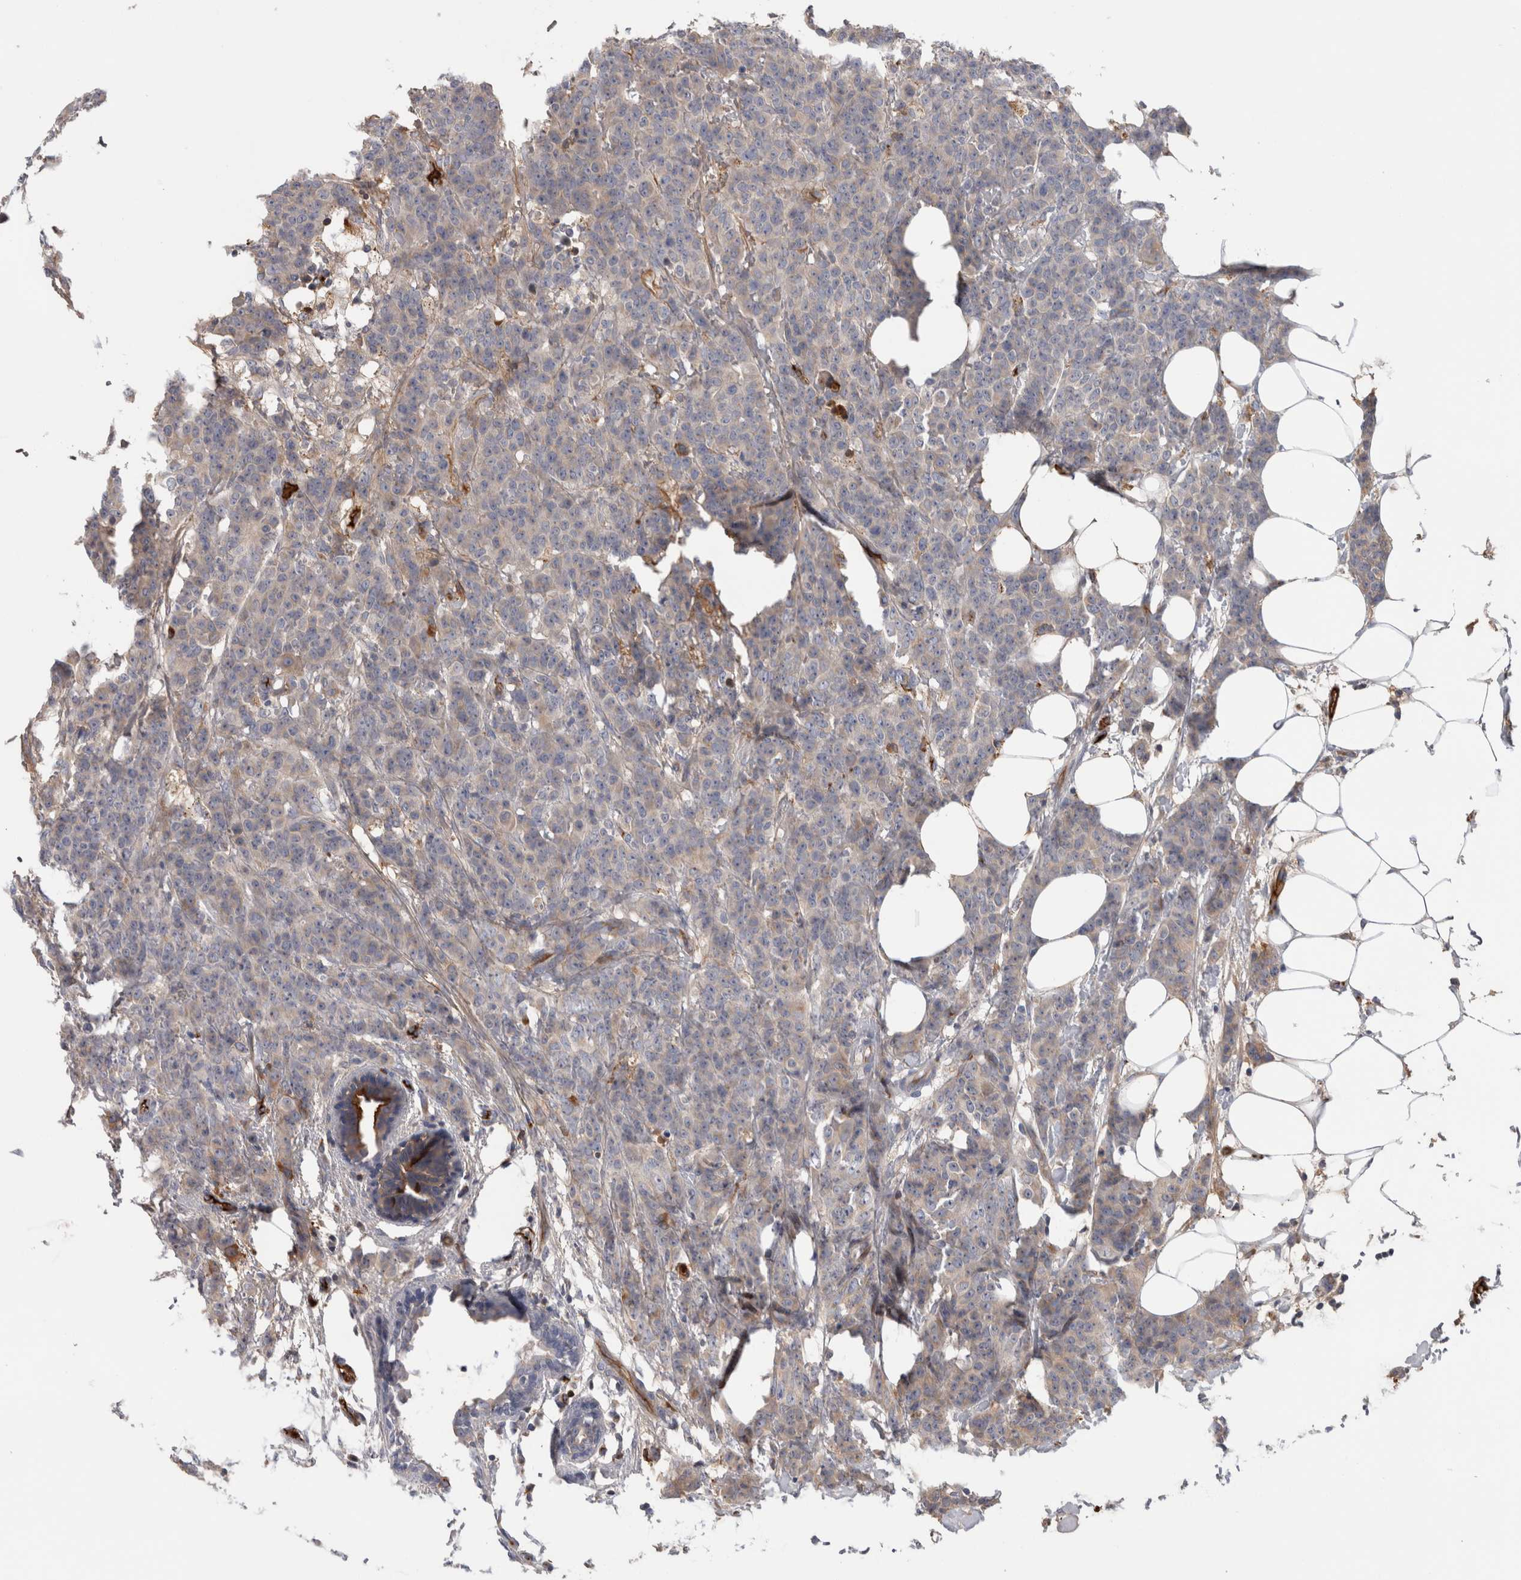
{"staining": {"intensity": "weak", "quantity": "<25%", "location": "cytoplasmic/membranous"}, "tissue": "breast cancer", "cell_type": "Tumor cells", "image_type": "cancer", "snomed": [{"axis": "morphology", "description": "Normal tissue, NOS"}, {"axis": "morphology", "description": "Duct carcinoma"}, {"axis": "topography", "description": "Breast"}], "caption": "IHC micrograph of neoplastic tissue: human breast cancer stained with DAB (3,3'-diaminobenzidine) displays no significant protein staining in tumor cells.", "gene": "TBCE", "patient": {"sex": "female", "age": 40}}